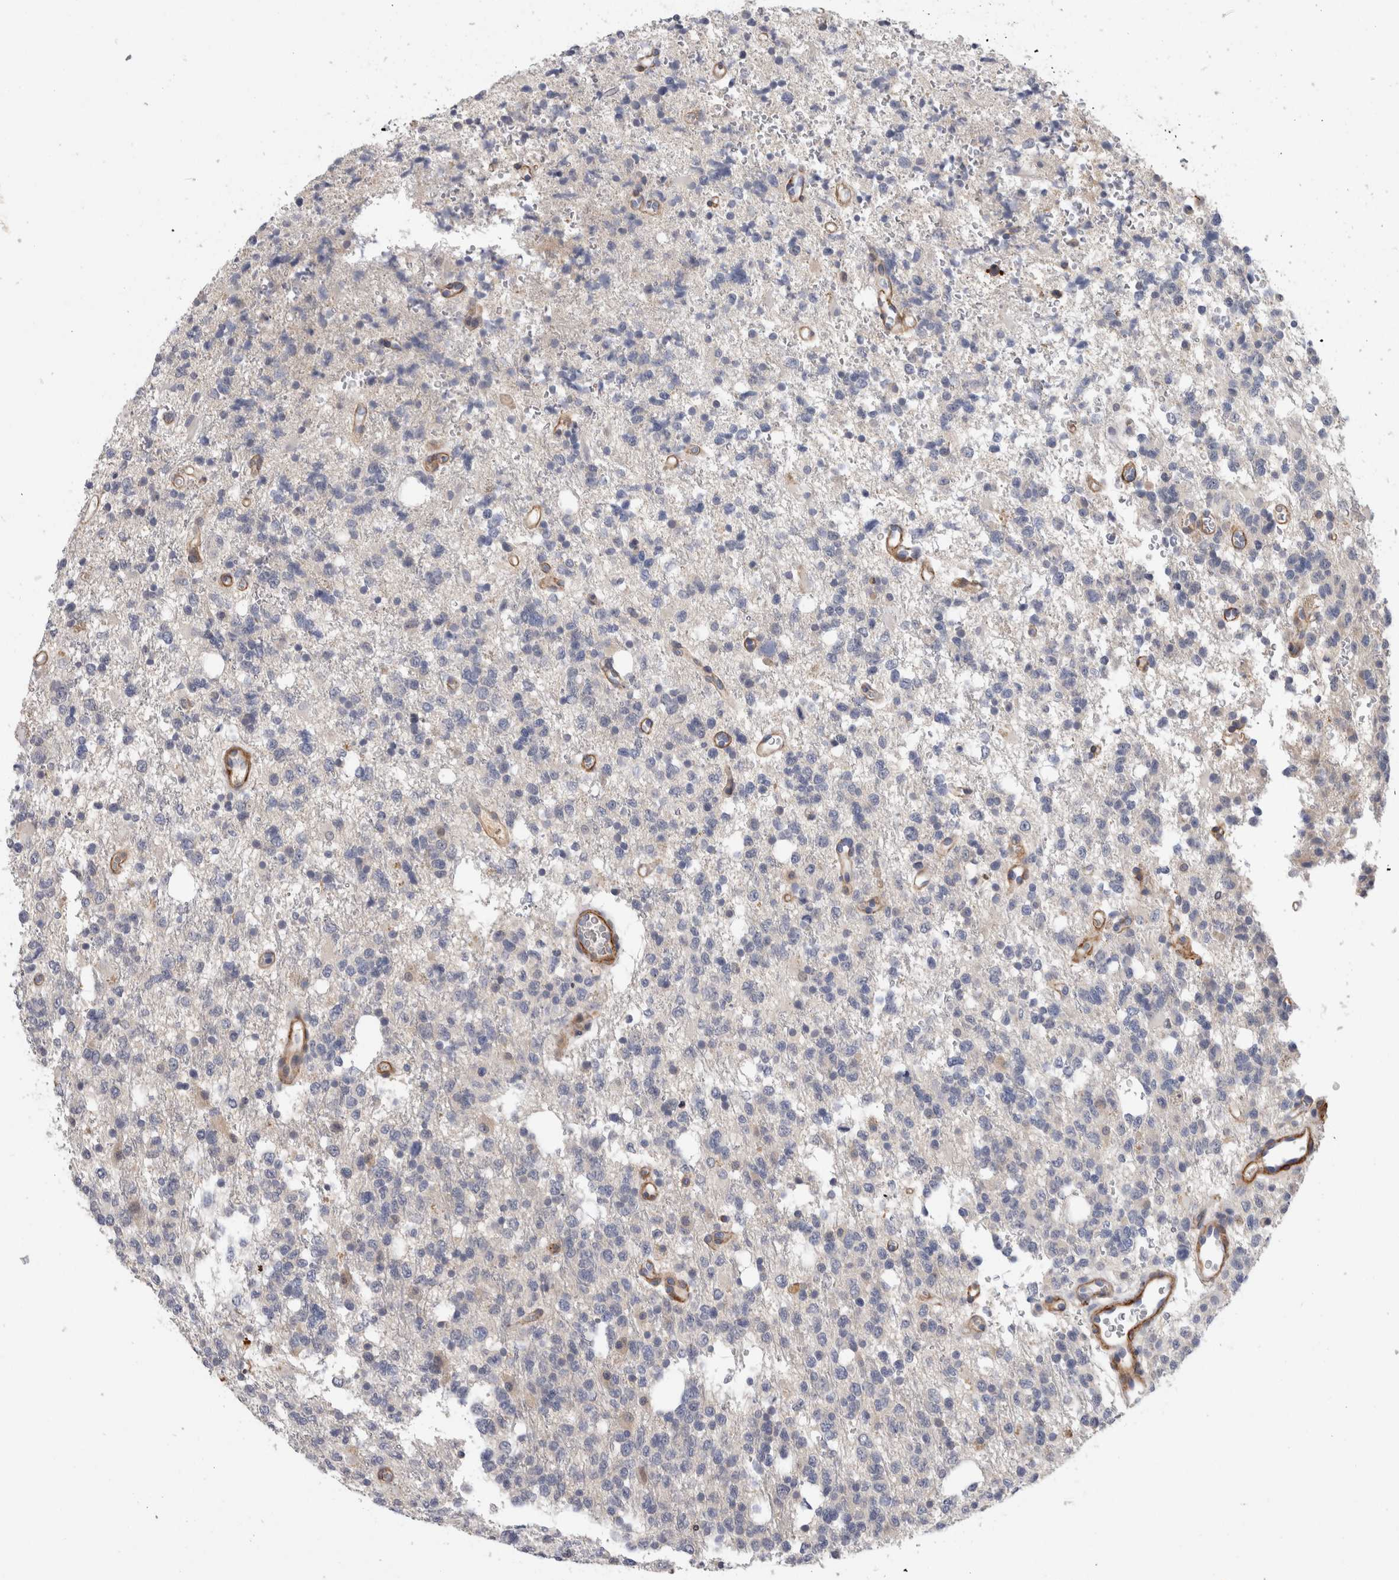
{"staining": {"intensity": "negative", "quantity": "none", "location": "none"}, "tissue": "glioma", "cell_type": "Tumor cells", "image_type": "cancer", "snomed": [{"axis": "morphology", "description": "Glioma, malignant, High grade"}, {"axis": "topography", "description": "Brain"}], "caption": "Immunohistochemical staining of high-grade glioma (malignant) reveals no significant positivity in tumor cells.", "gene": "PGM1", "patient": {"sex": "female", "age": 62}}